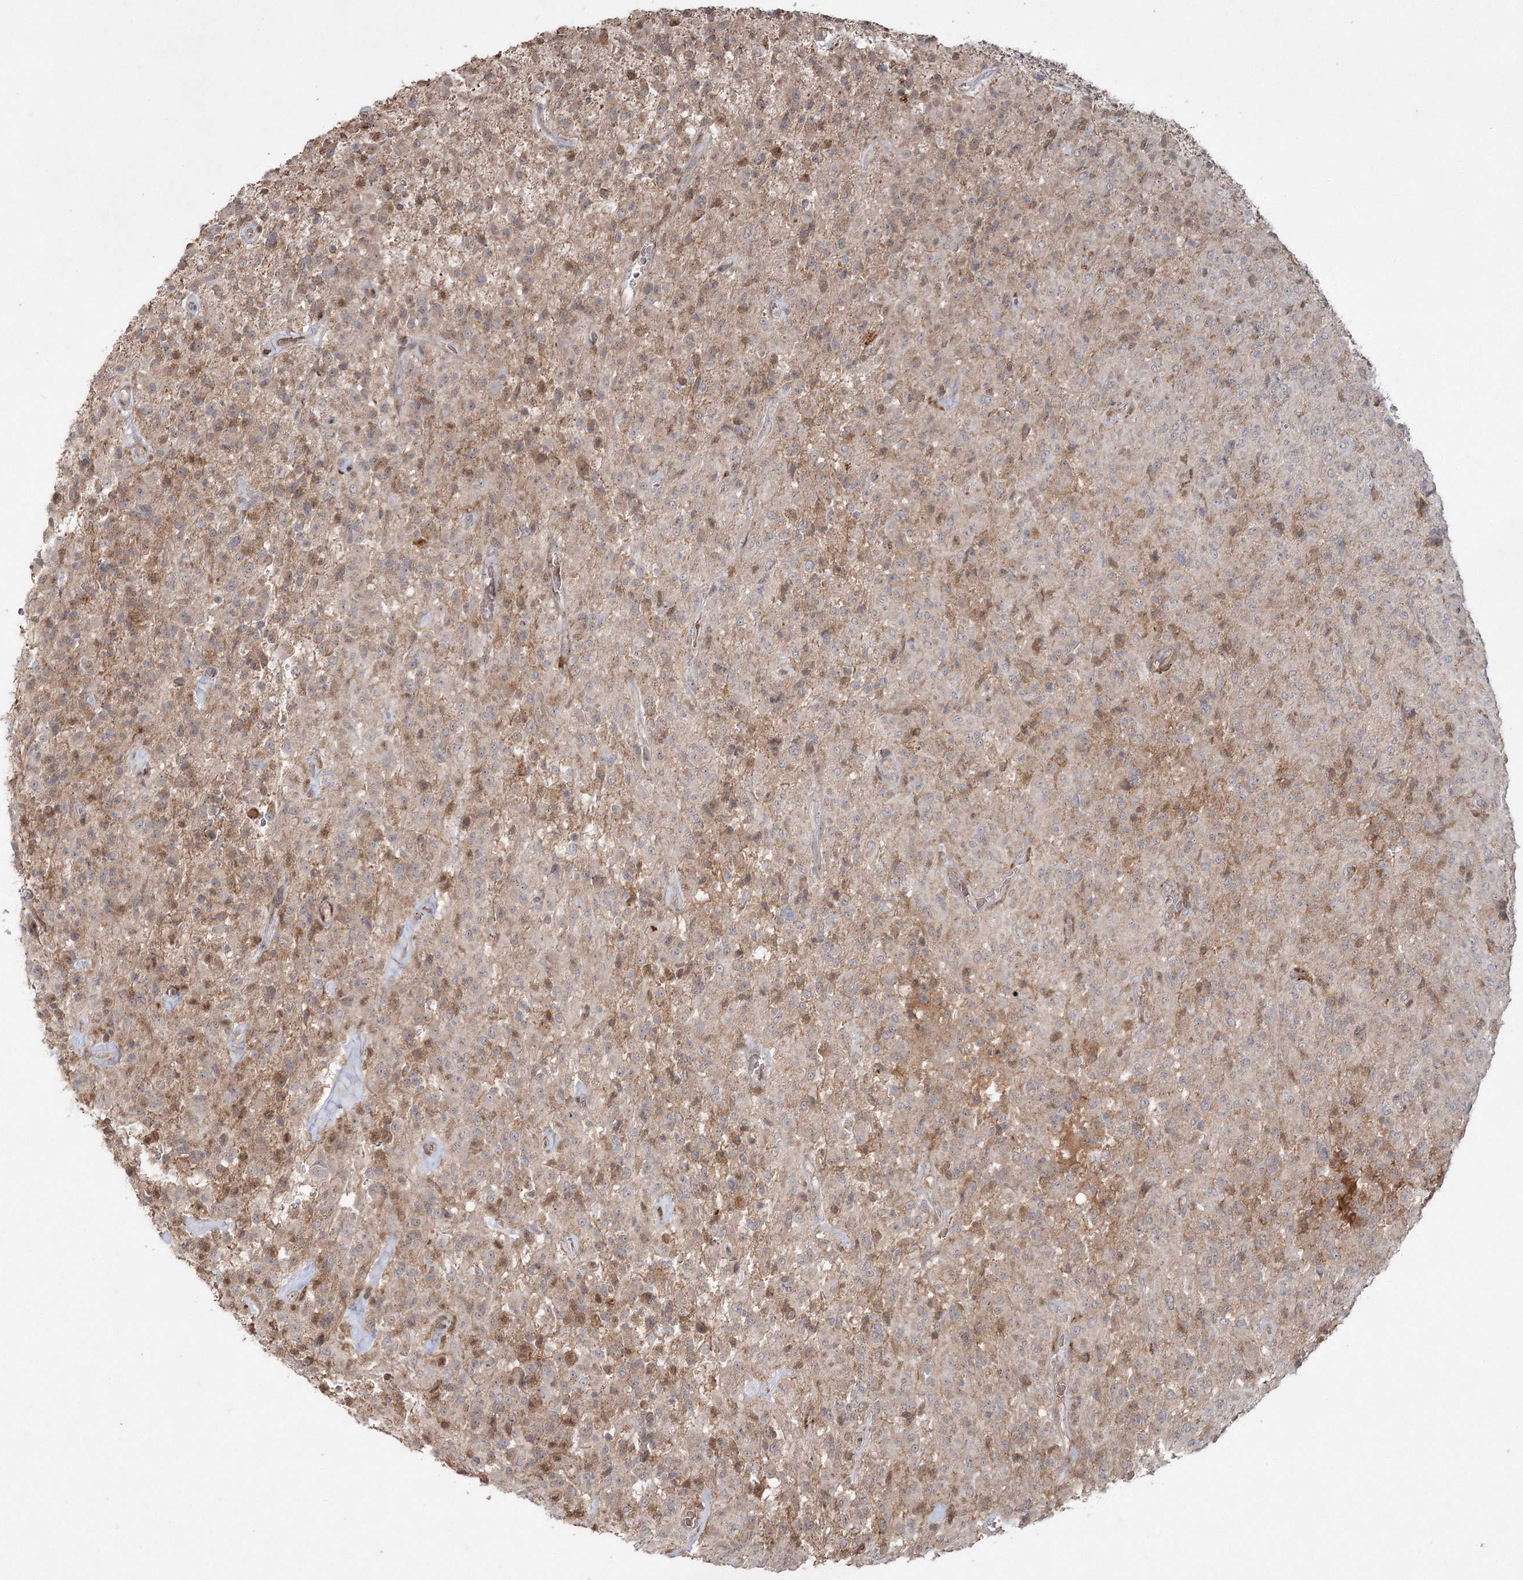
{"staining": {"intensity": "weak", "quantity": "<25%", "location": "cytoplasmic/membranous"}, "tissue": "glioma", "cell_type": "Tumor cells", "image_type": "cancer", "snomed": [{"axis": "morphology", "description": "Glioma, malignant, High grade"}, {"axis": "topography", "description": "Brain"}], "caption": "Immunohistochemical staining of human glioma exhibits no significant positivity in tumor cells. Brightfield microscopy of immunohistochemistry (IHC) stained with DAB (3,3'-diaminobenzidine) (brown) and hematoxylin (blue), captured at high magnification.", "gene": "KBTBD4", "patient": {"sex": "female", "age": 57}}